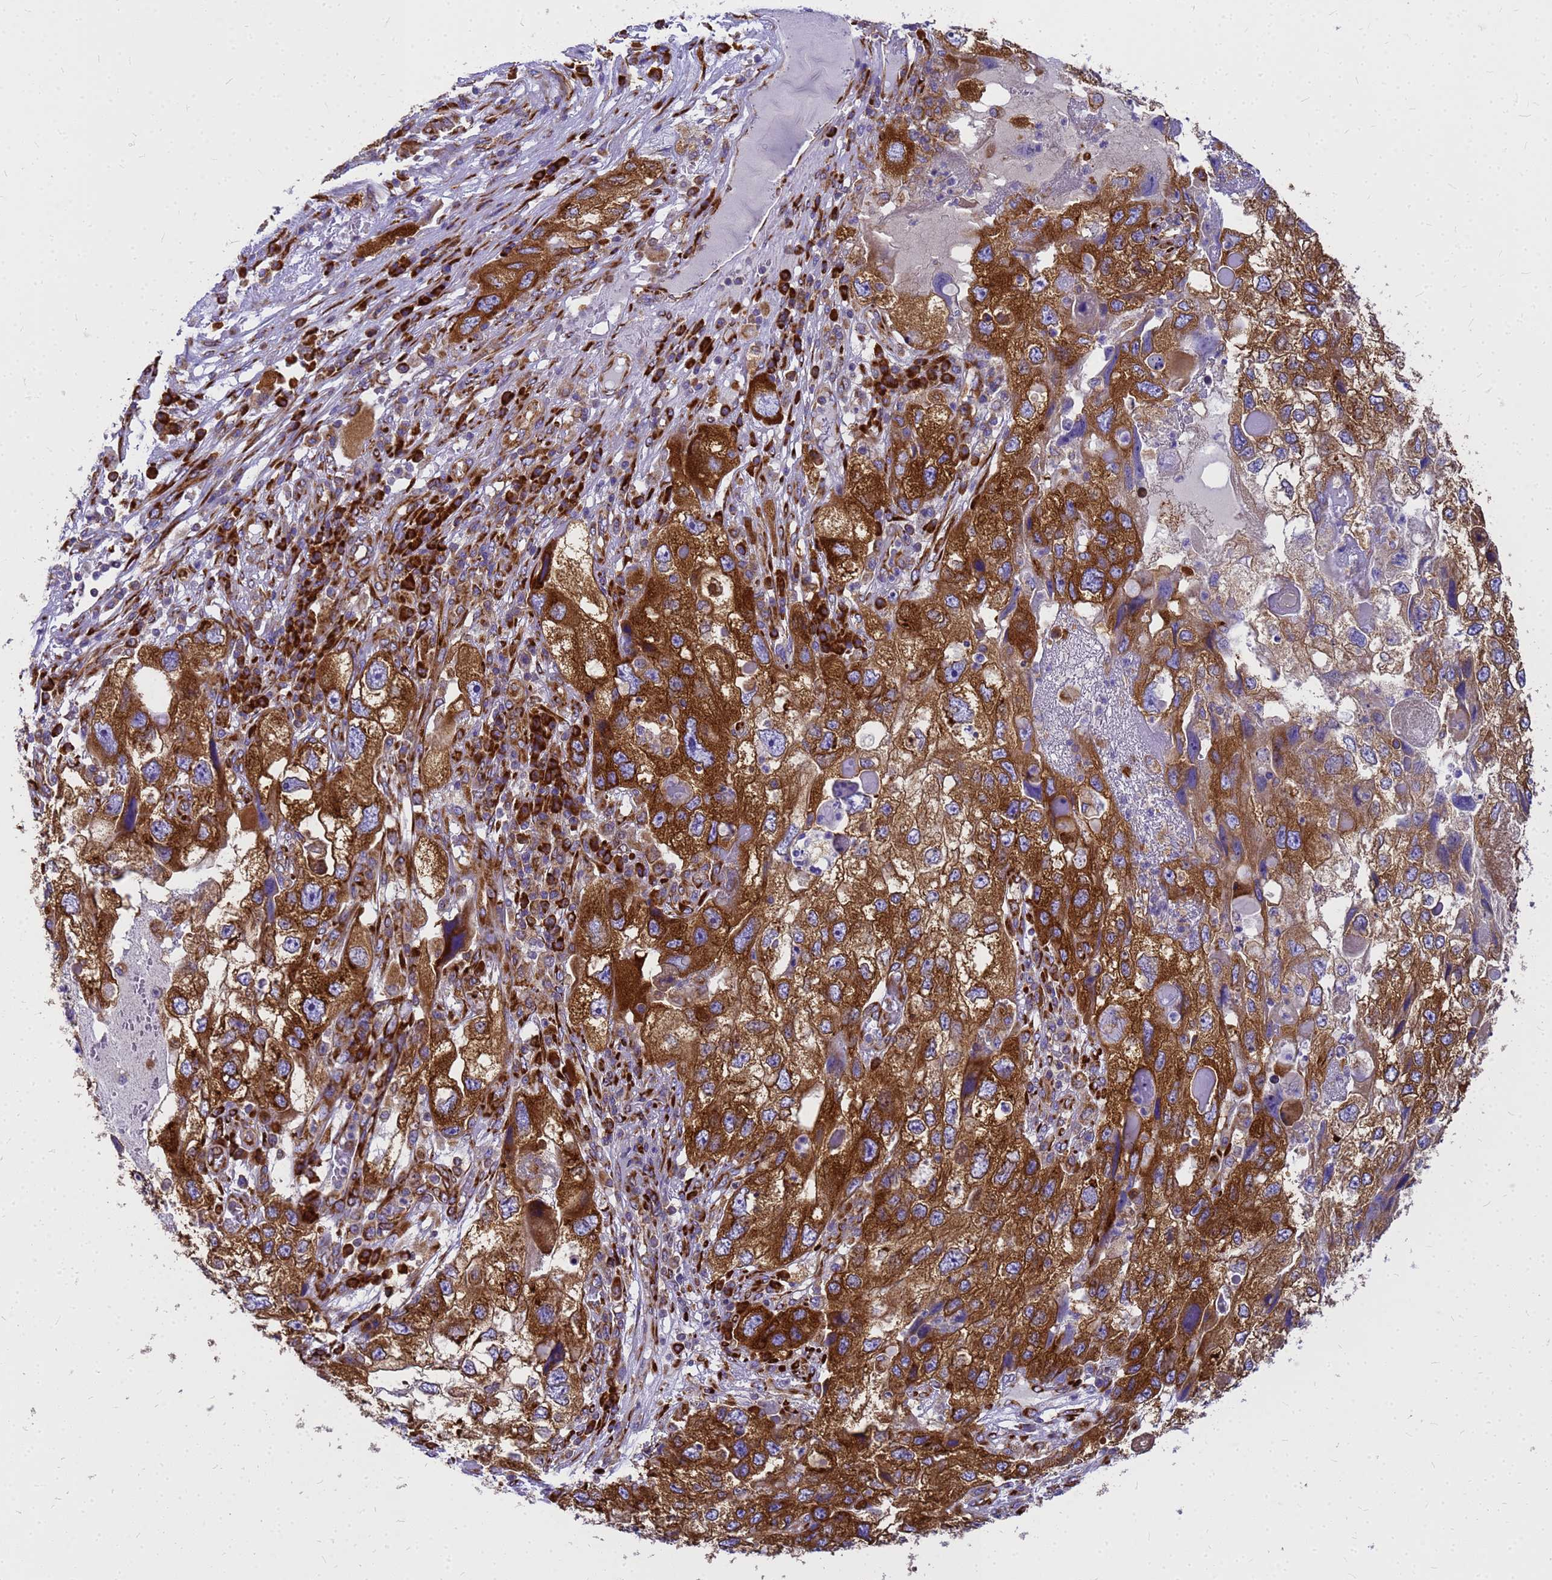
{"staining": {"intensity": "strong", "quantity": ">75%", "location": "cytoplasmic/membranous"}, "tissue": "endometrial cancer", "cell_type": "Tumor cells", "image_type": "cancer", "snomed": [{"axis": "morphology", "description": "Adenocarcinoma, NOS"}, {"axis": "topography", "description": "Endometrium"}], "caption": "Protein expression analysis of human endometrial adenocarcinoma reveals strong cytoplasmic/membranous staining in approximately >75% of tumor cells.", "gene": "EEF1D", "patient": {"sex": "female", "age": 49}}